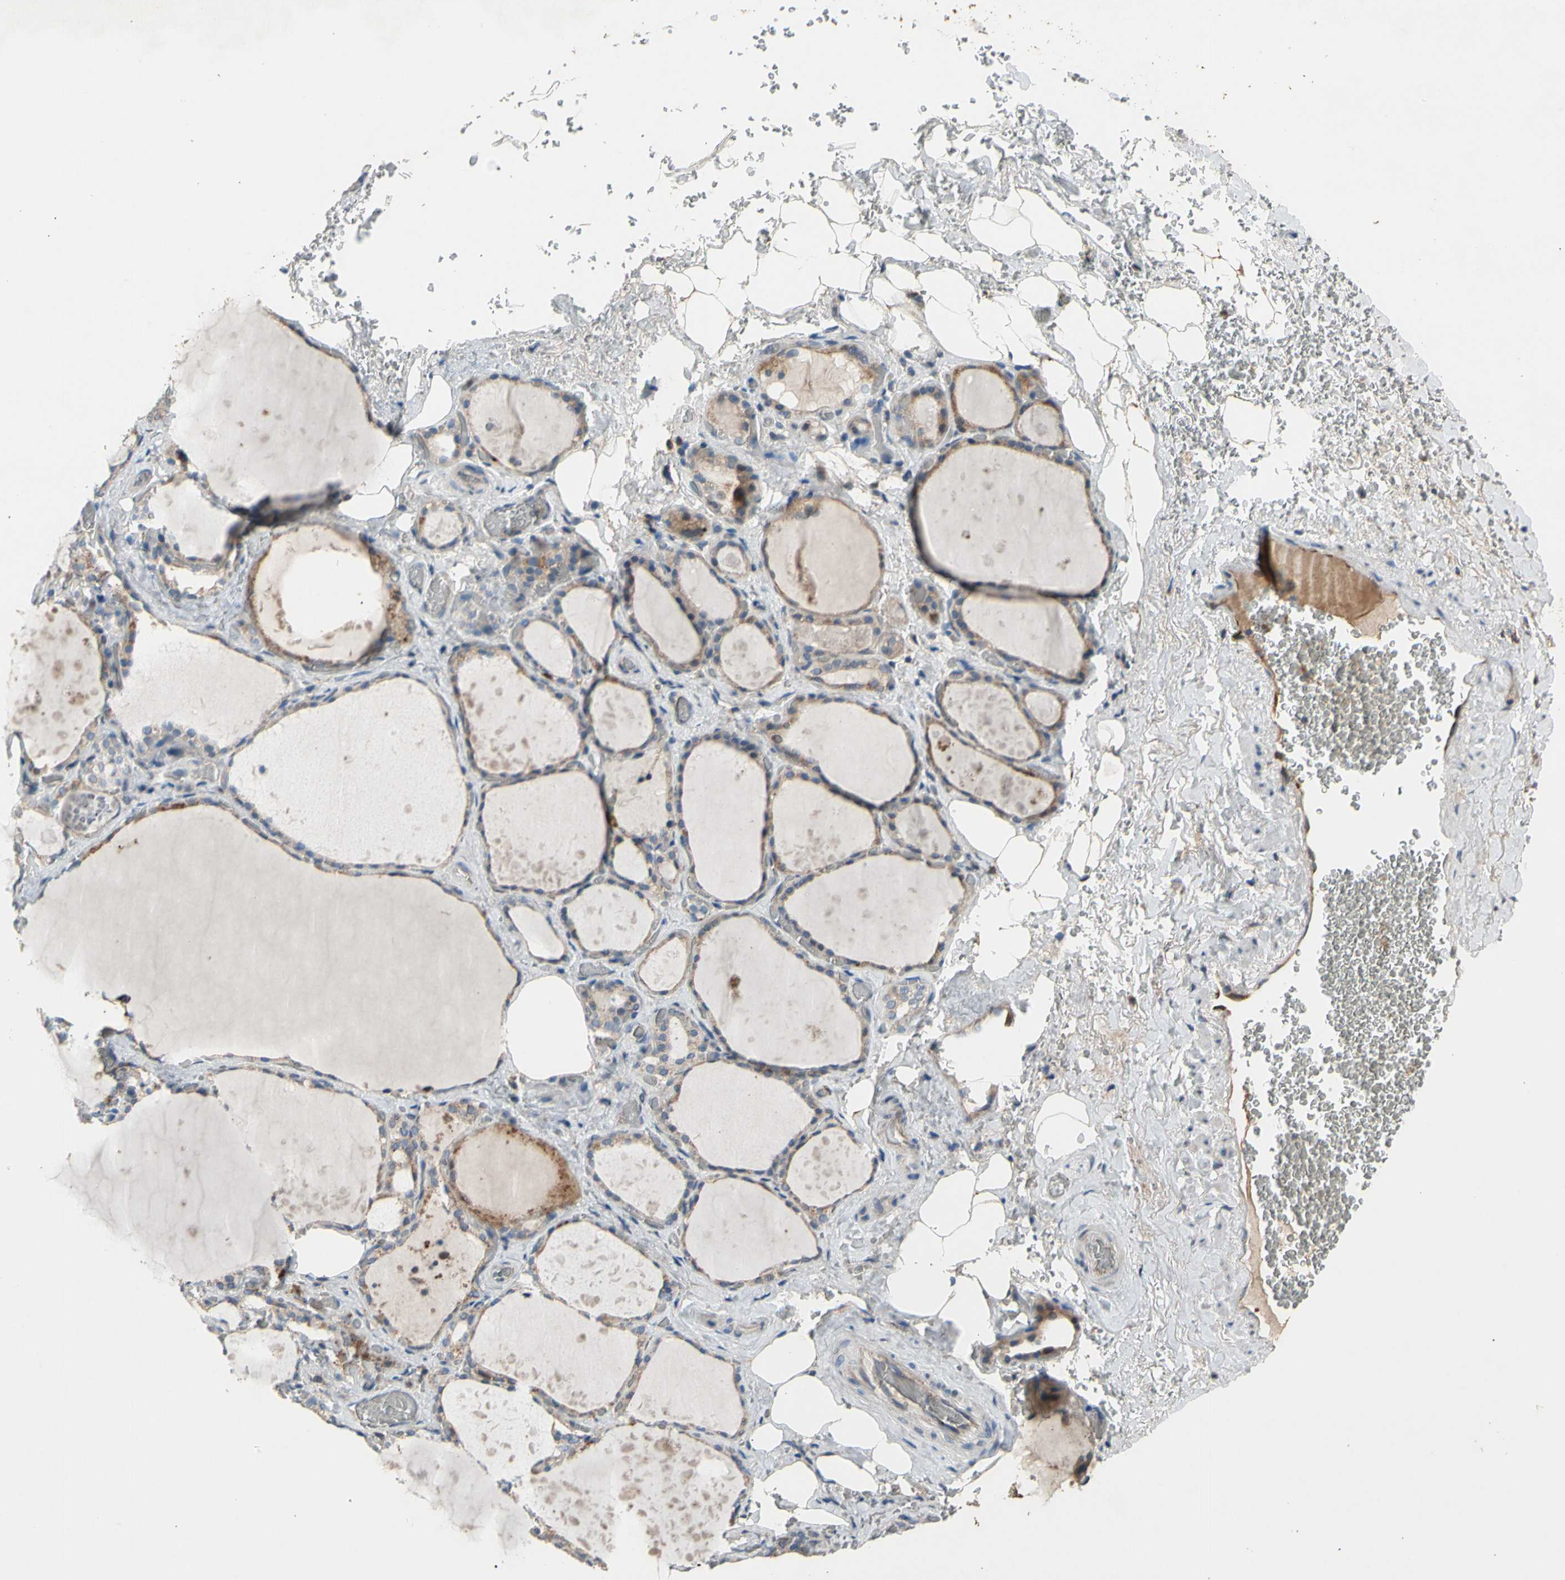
{"staining": {"intensity": "strong", "quantity": ">75%", "location": "cytoplasmic/membranous"}, "tissue": "thyroid gland", "cell_type": "Glandular cells", "image_type": "normal", "snomed": [{"axis": "morphology", "description": "Normal tissue, NOS"}, {"axis": "topography", "description": "Thyroid gland"}], "caption": "A histopathology image showing strong cytoplasmic/membranous staining in approximately >75% of glandular cells in normal thyroid gland, as visualized by brown immunohistochemical staining.", "gene": "GALNT5", "patient": {"sex": "male", "age": 61}}